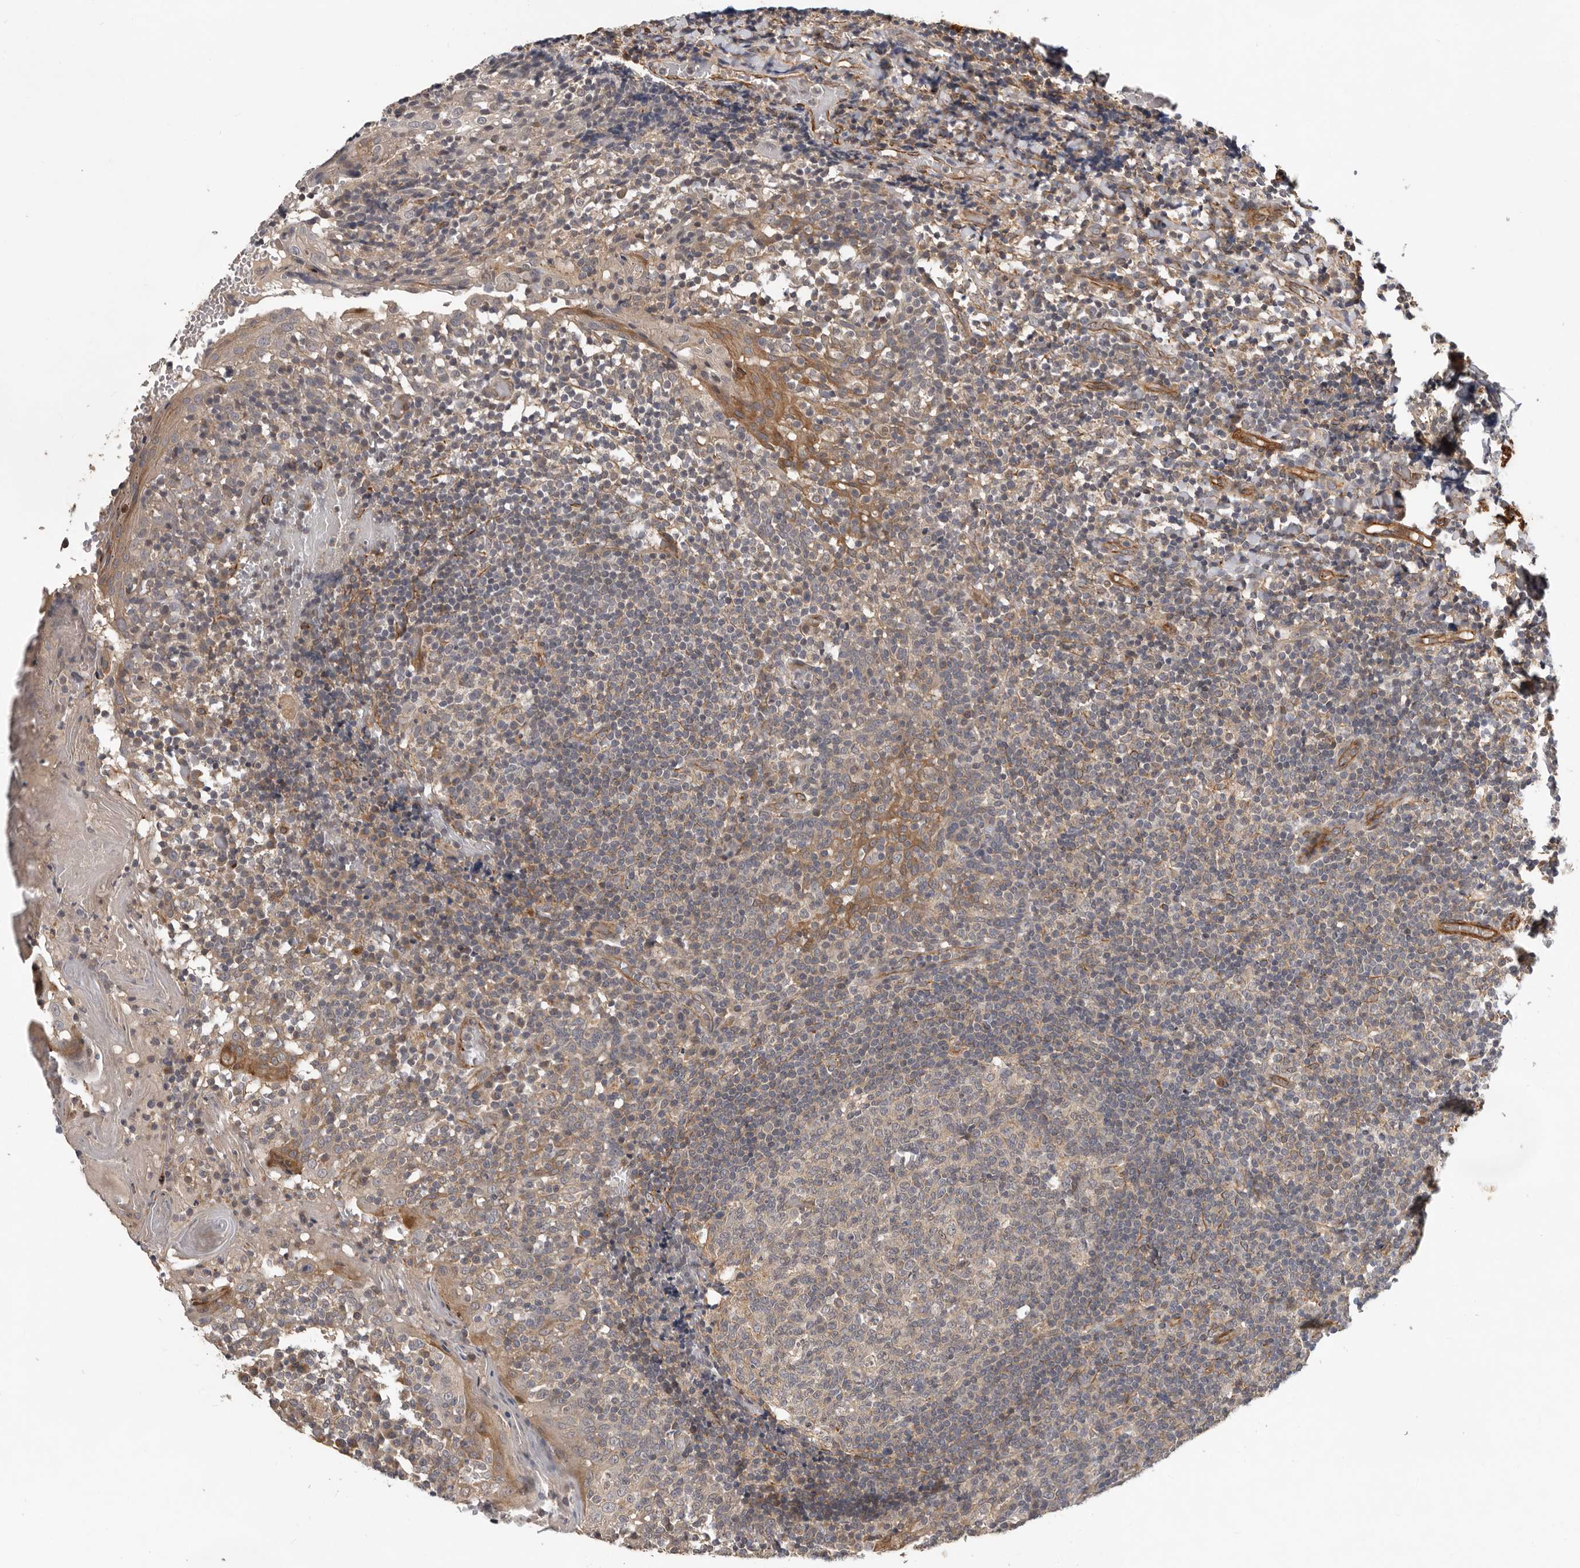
{"staining": {"intensity": "weak", "quantity": "<25%", "location": "cytoplasmic/membranous"}, "tissue": "tonsil", "cell_type": "Germinal center cells", "image_type": "normal", "snomed": [{"axis": "morphology", "description": "Normal tissue, NOS"}, {"axis": "topography", "description": "Tonsil"}], "caption": "The micrograph exhibits no significant positivity in germinal center cells of tonsil.", "gene": "RNF157", "patient": {"sex": "female", "age": 19}}